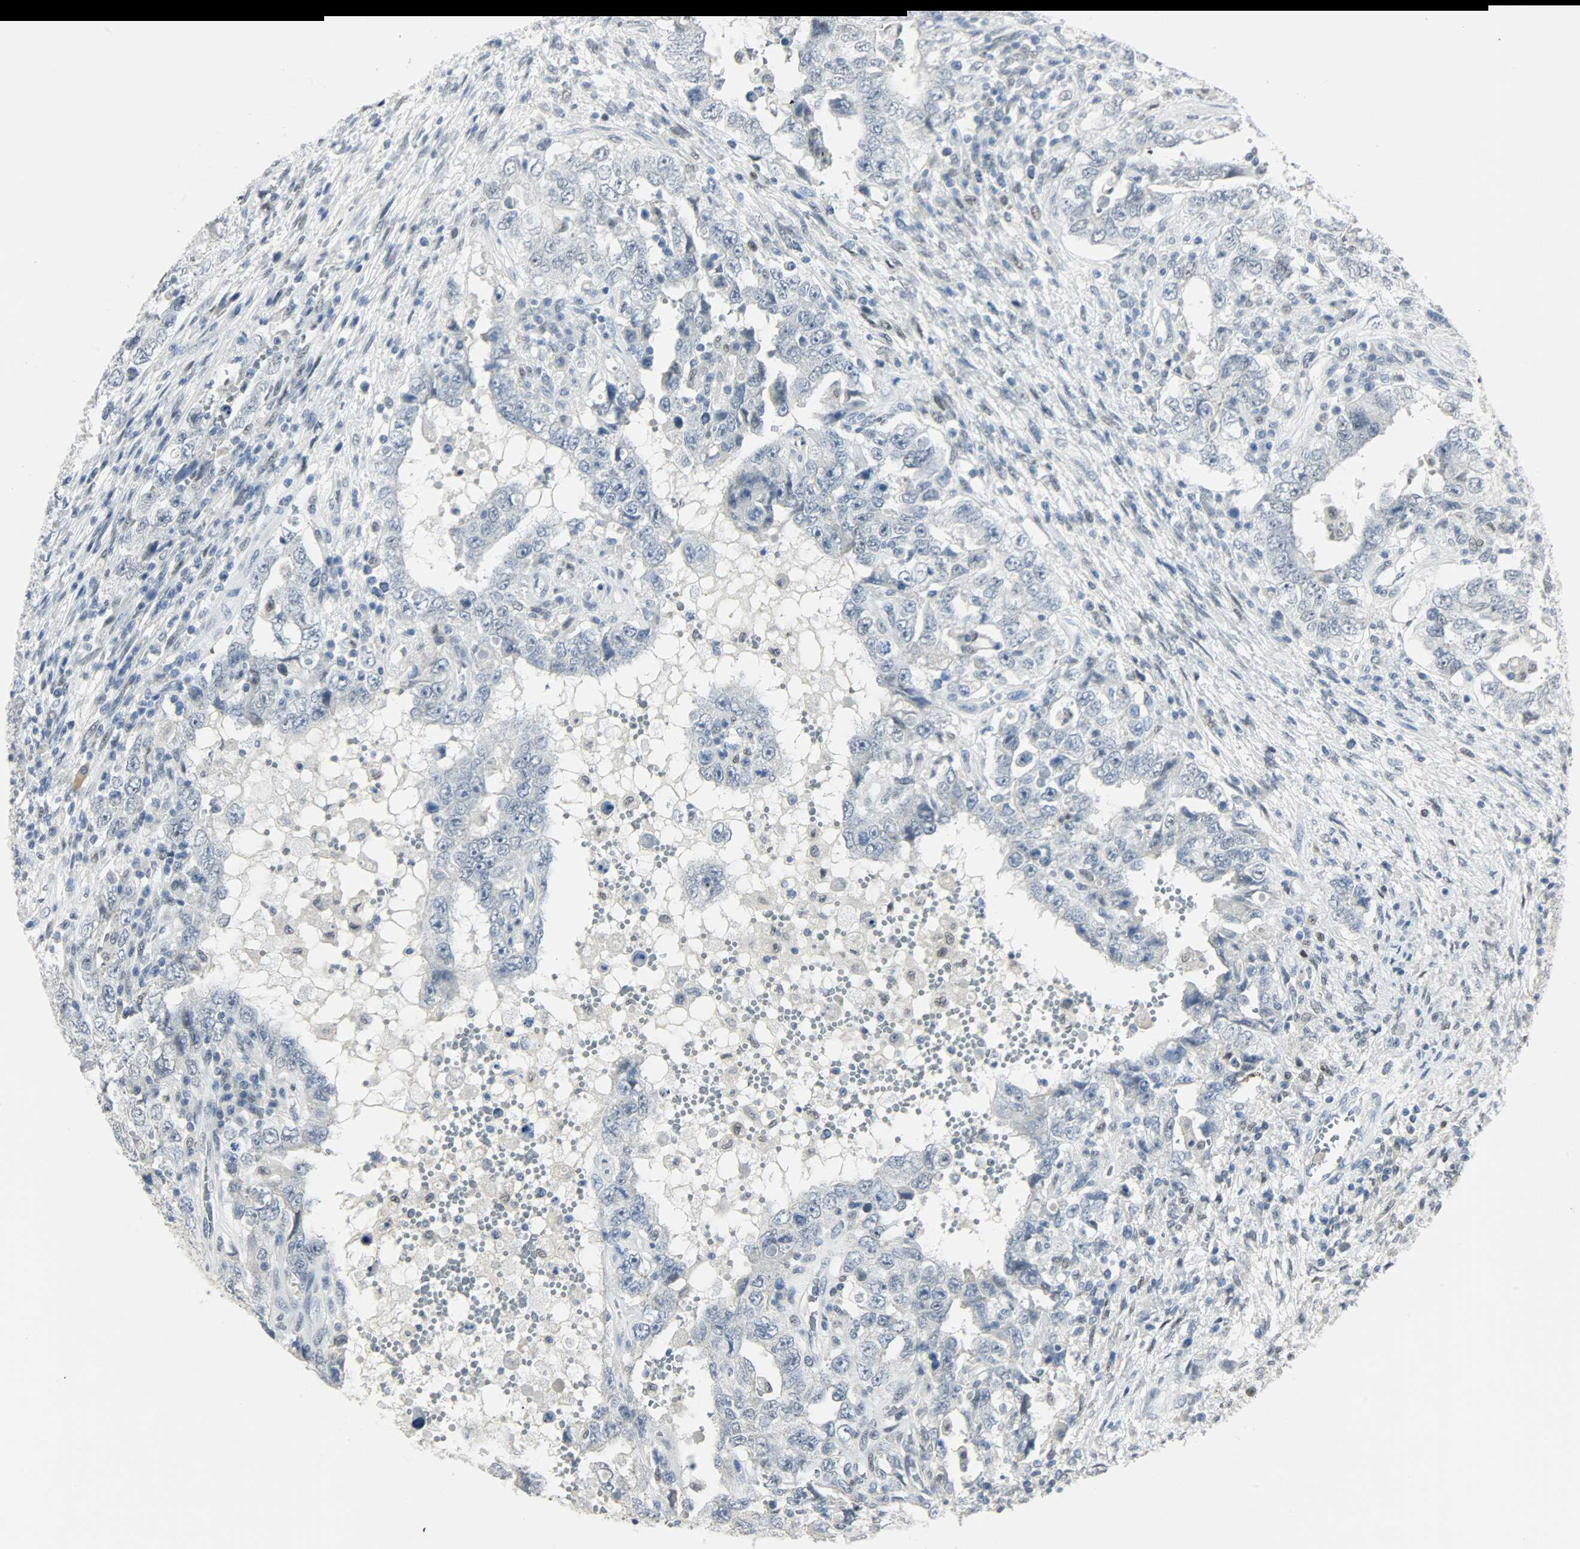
{"staining": {"intensity": "negative", "quantity": "none", "location": "none"}, "tissue": "testis cancer", "cell_type": "Tumor cells", "image_type": "cancer", "snomed": [{"axis": "morphology", "description": "Carcinoma, Embryonal, NOS"}, {"axis": "topography", "description": "Testis"}], "caption": "This micrograph is of testis embryonal carcinoma stained with IHC to label a protein in brown with the nuclei are counter-stained blue. There is no expression in tumor cells.", "gene": "PPARG", "patient": {"sex": "male", "age": 26}}